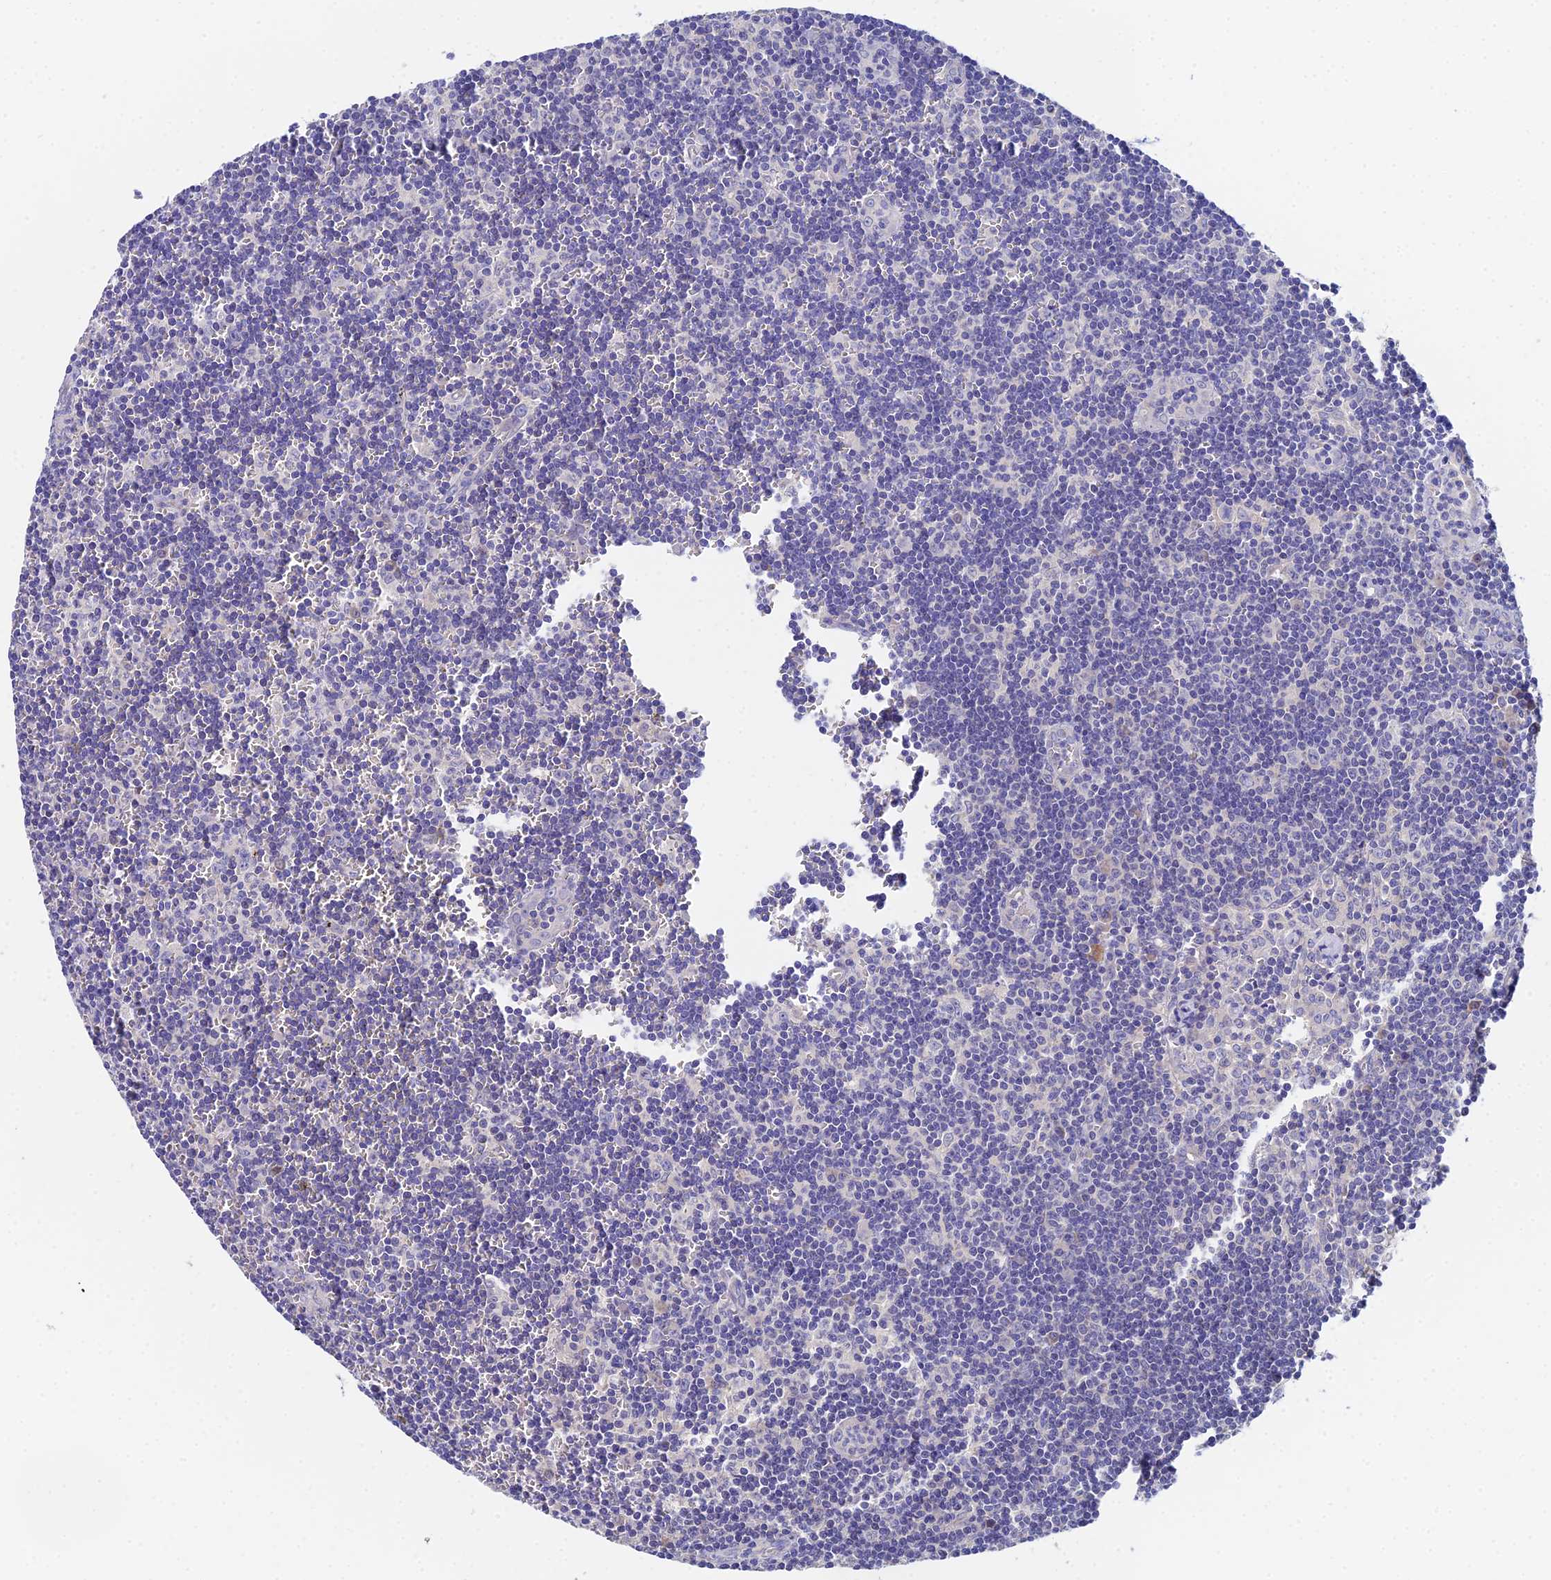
{"staining": {"intensity": "negative", "quantity": "none", "location": "none"}, "tissue": "lymph node", "cell_type": "Non-germinal center cells", "image_type": "normal", "snomed": [{"axis": "morphology", "description": "Normal tissue, NOS"}, {"axis": "topography", "description": "Lymph node"}], "caption": "Immunohistochemistry (IHC) of benign human lymph node demonstrates no positivity in non-germinal center cells.", "gene": "UBE2L3", "patient": {"sex": "female", "age": 32}}